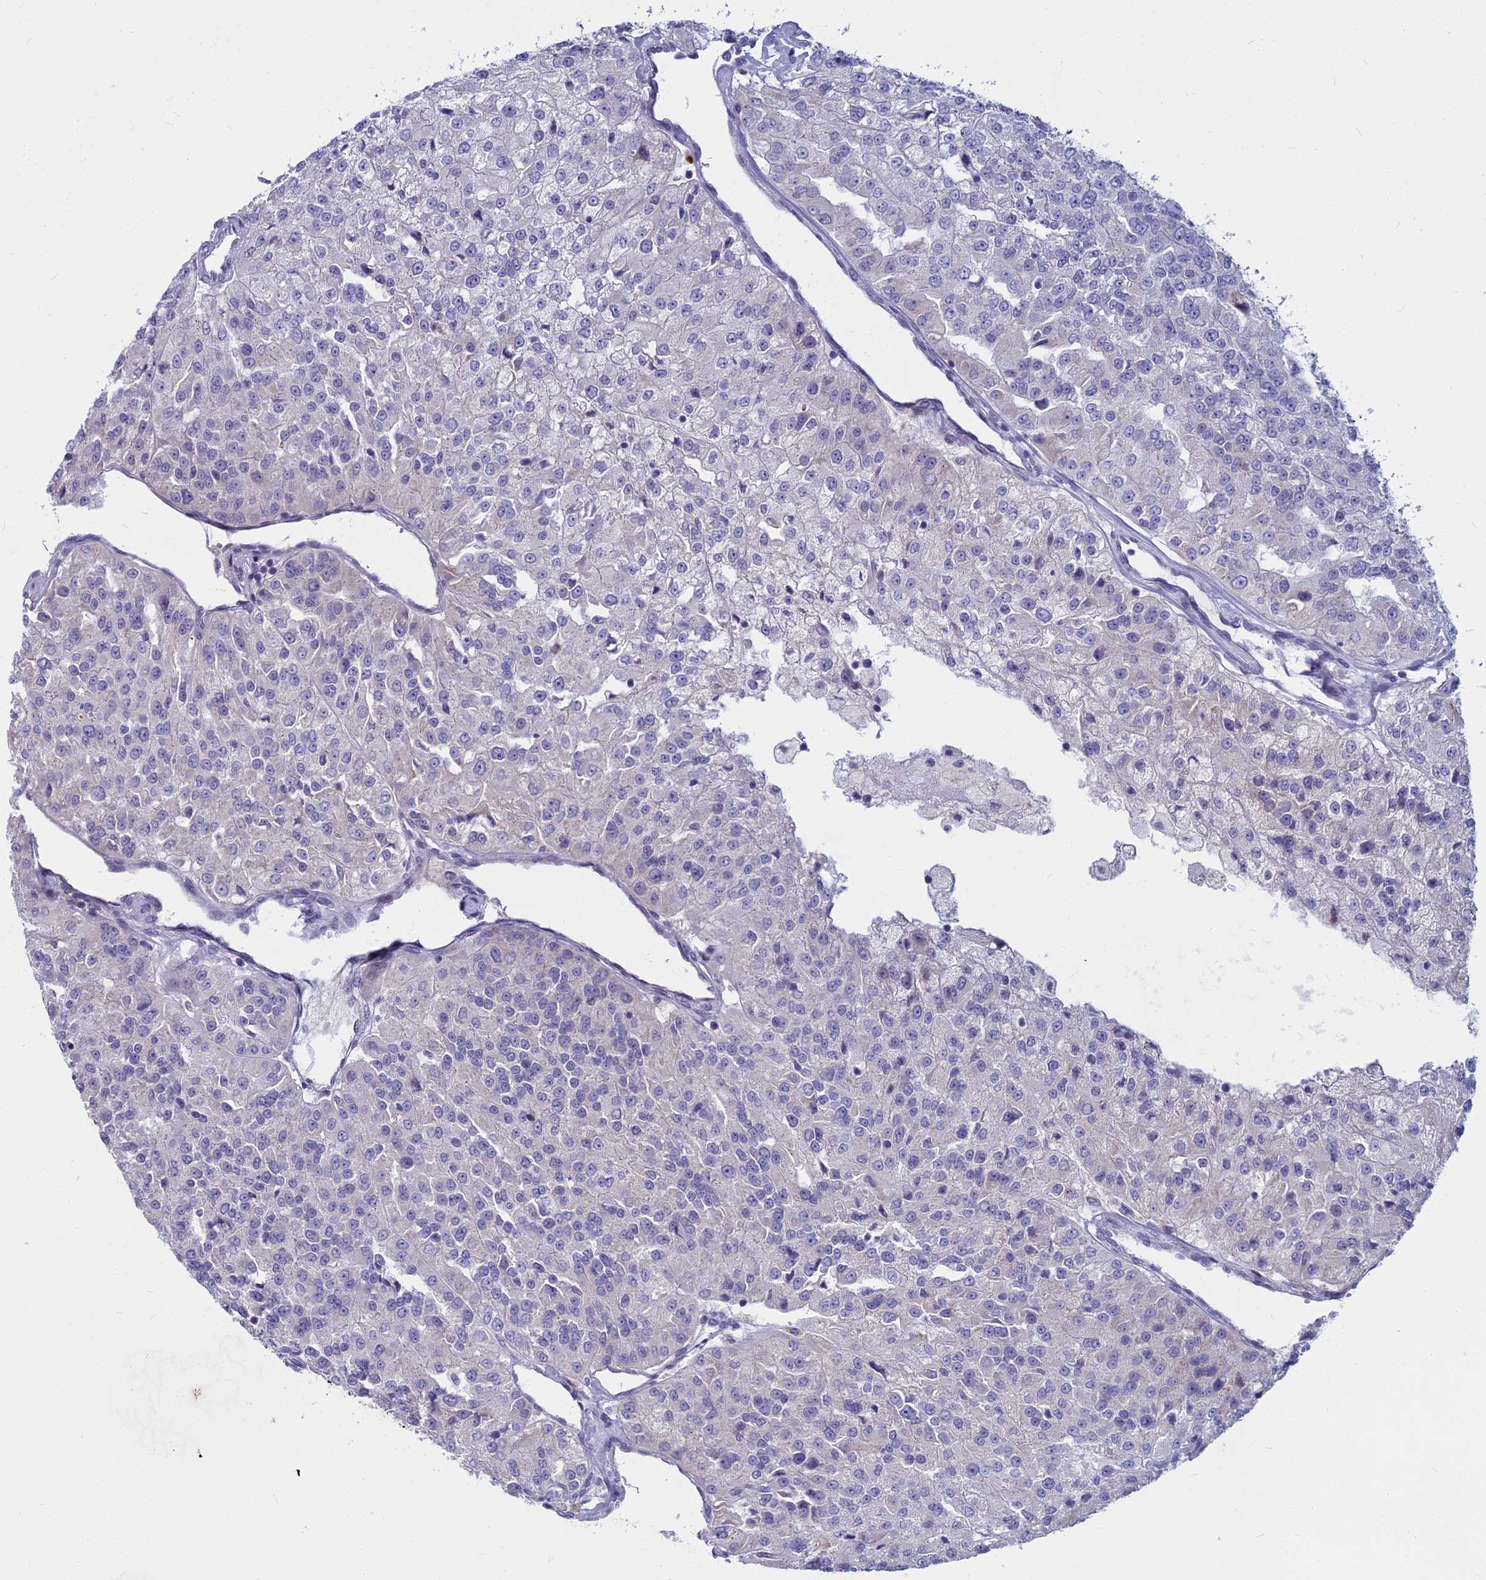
{"staining": {"intensity": "negative", "quantity": "none", "location": "none"}, "tissue": "renal cancer", "cell_type": "Tumor cells", "image_type": "cancer", "snomed": [{"axis": "morphology", "description": "Adenocarcinoma, NOS"}, {"axis": "topography", "description": "Kidney"}], "caption": "The immunohistochemistry (IHC) photomicrograph has no significant expression in tumor cells of adenocarcinoma (renal) tissue.", "gene": "WDPCP", "patient": {"sex": "female", "age": 63}}